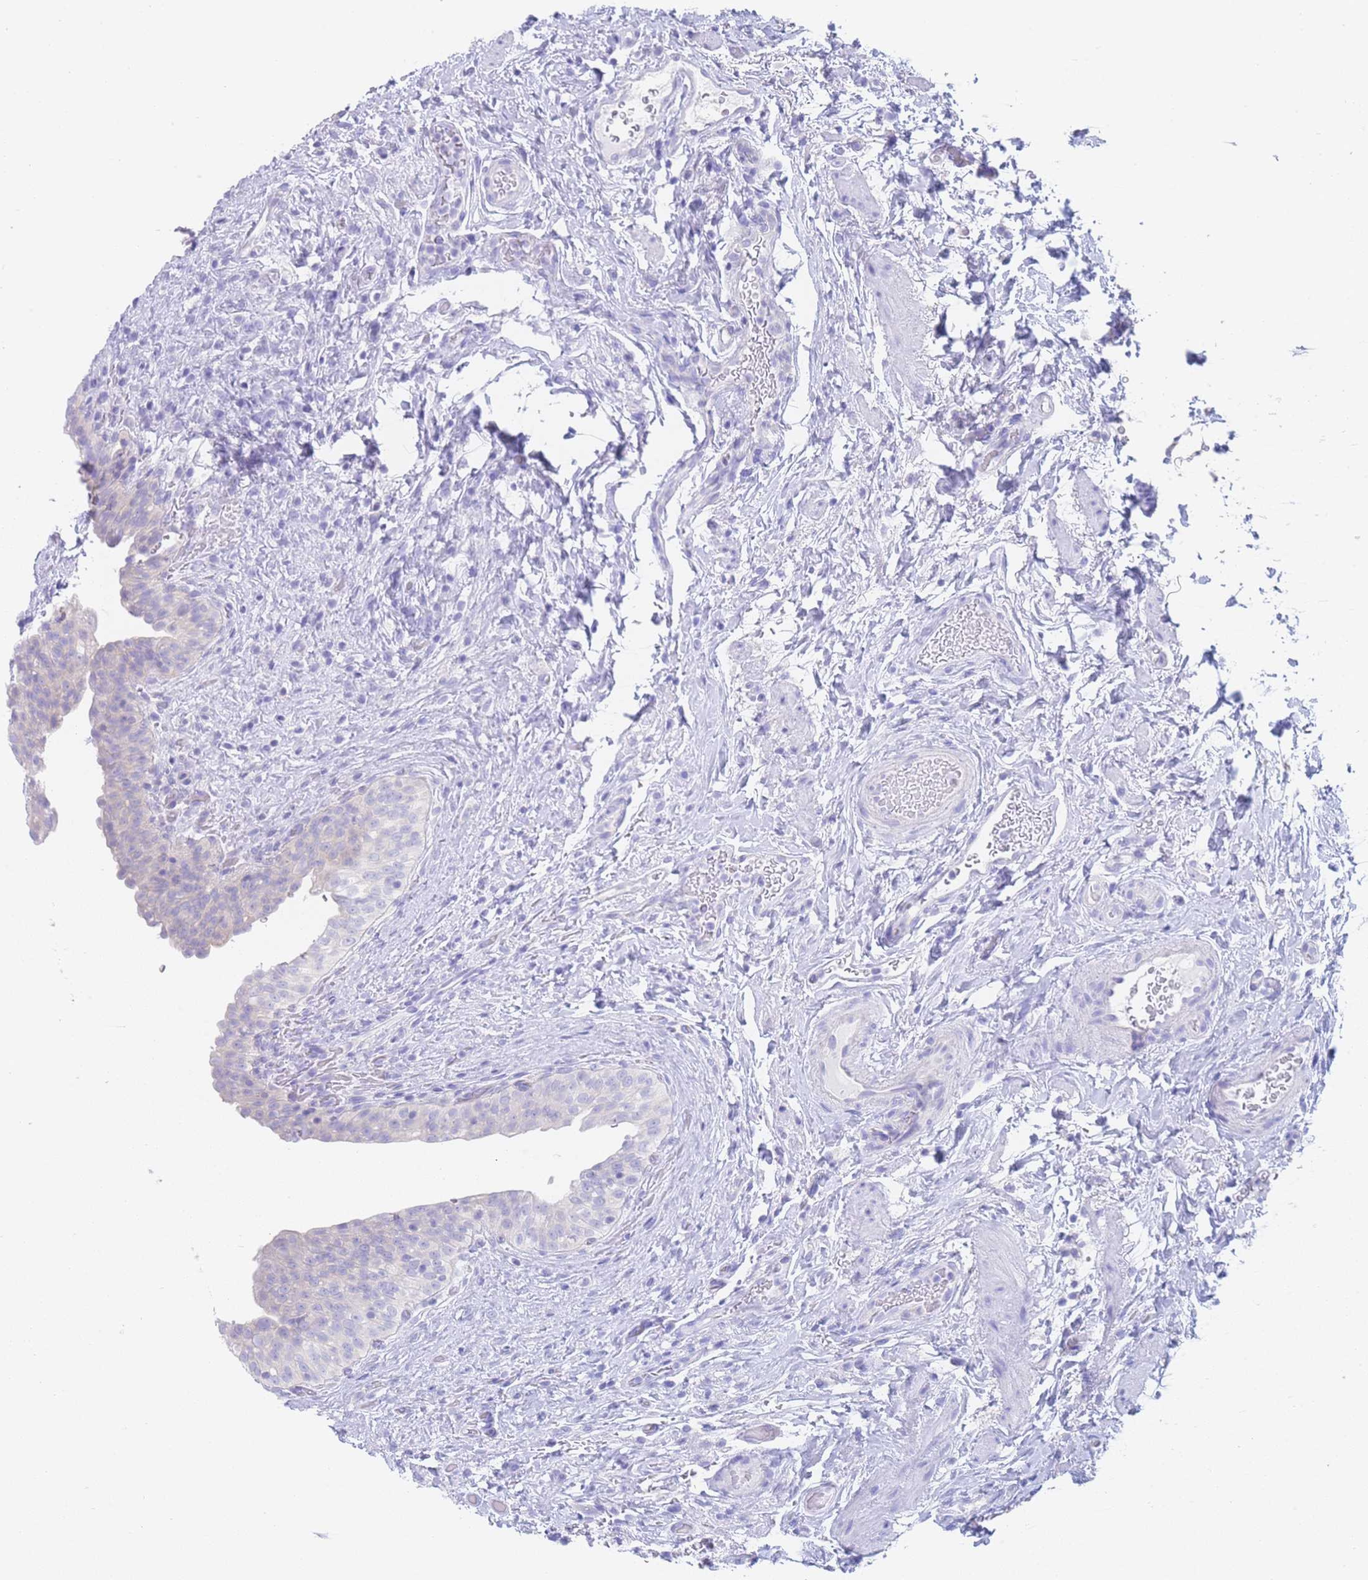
{"staining": {"intensity": "negative", "quantity": "none", "location": "none"}, "tissue": "urinary bladder", "cell_type": "Urothelial cells", "image_type": "normal", "snomed": [{"axis": "morphology", "description": "Normal tissue, NOS"}, {"axis": "topography", "description": "Urinary bladder"}], "caption": "Normal urinary bladder was stained to show a protein in brown. There is no significant staining in urothelial cells.", "gene": "LZTFL1", "patient": {"sex": "male", "age": 69}}